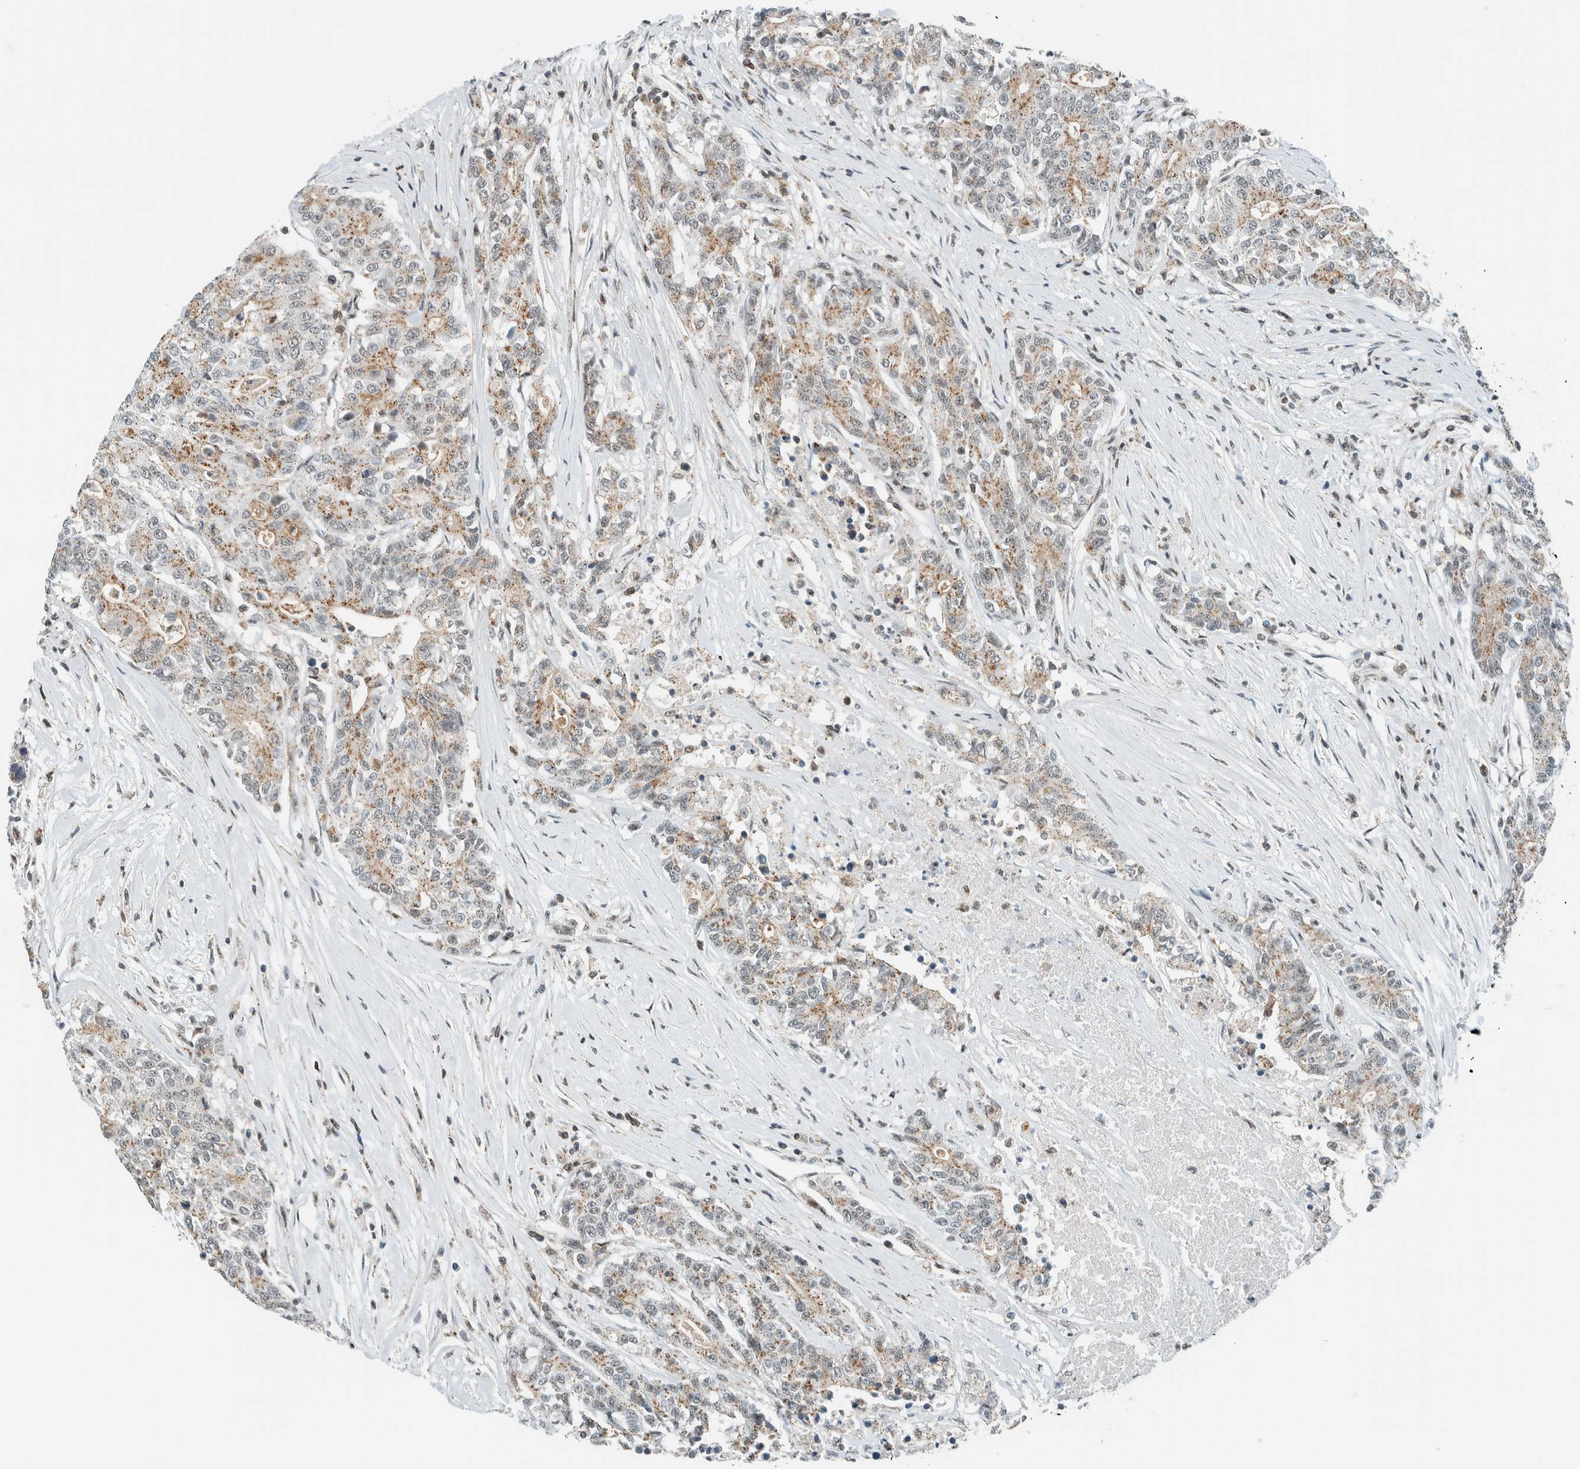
{"staining": {"intensity": "weak", "quantity": ">75%", "location": "cytoplasmic/membranous"}, "tissue": "colorectal cancer", "cell_type": "Tumor cells", "image_type": "cancer", "snomed": [{"axis": "morphology", "description": "Adenocarcinoma, NOS"}, {"axis": "topography", "description": "Colon"}], "caption": "The image reveals staining of adenocarcinoma (colorectal), revealing weak cytoplasmic/membranous protein staining (brown color) within tumor cells.", "gene": "CYSRT1", "patient": {"sex": "female", "age": 77}}